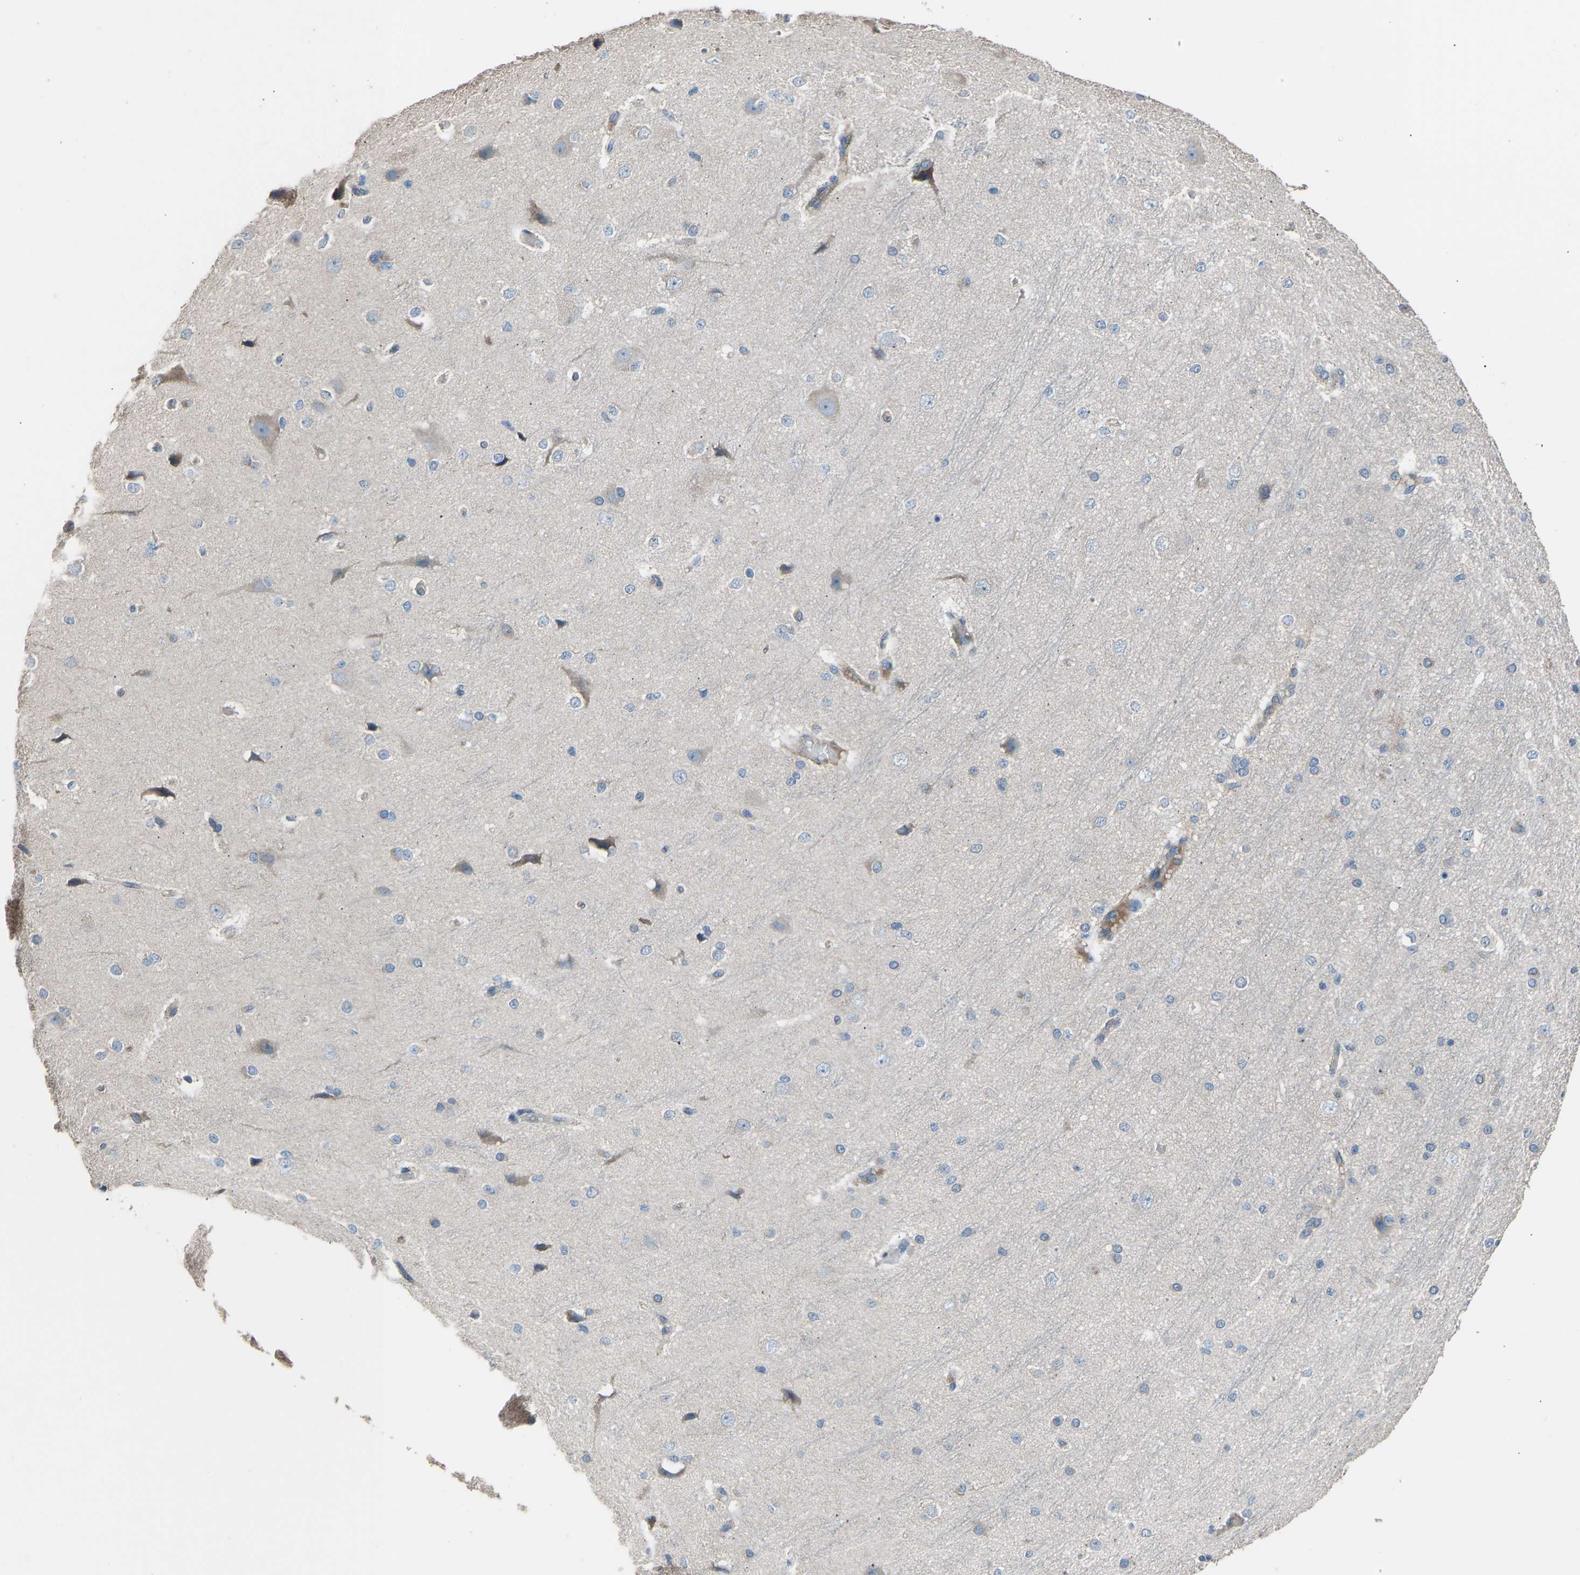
{"staining": {"intensity": "weak", "quantity": "25%-75%", "location": "cytoplasmic/membranous"}, "tissue": "cerebral cortex", "cell_type": "Endothelial cells", "image_type": "normal", "snomed": [{"axis": "morphology", "description": "Normal tissue, NOS"}, {"axis": "morphology", "description": "Developmental malformation"}, {"axis": "topography", "description": "Cerebral cortex"}], "caption": "DAB immunohistochemical staining of benign human cerebral cortex exhibits weak cytoplasmic/membranous protein expression in about 25%-75% of endothelial cells. (DAB IHC, brown staining for protein, blue staining for nuclei).", "gene": "TGFBR3", "patient": {"sex": "female", "age": 30}}